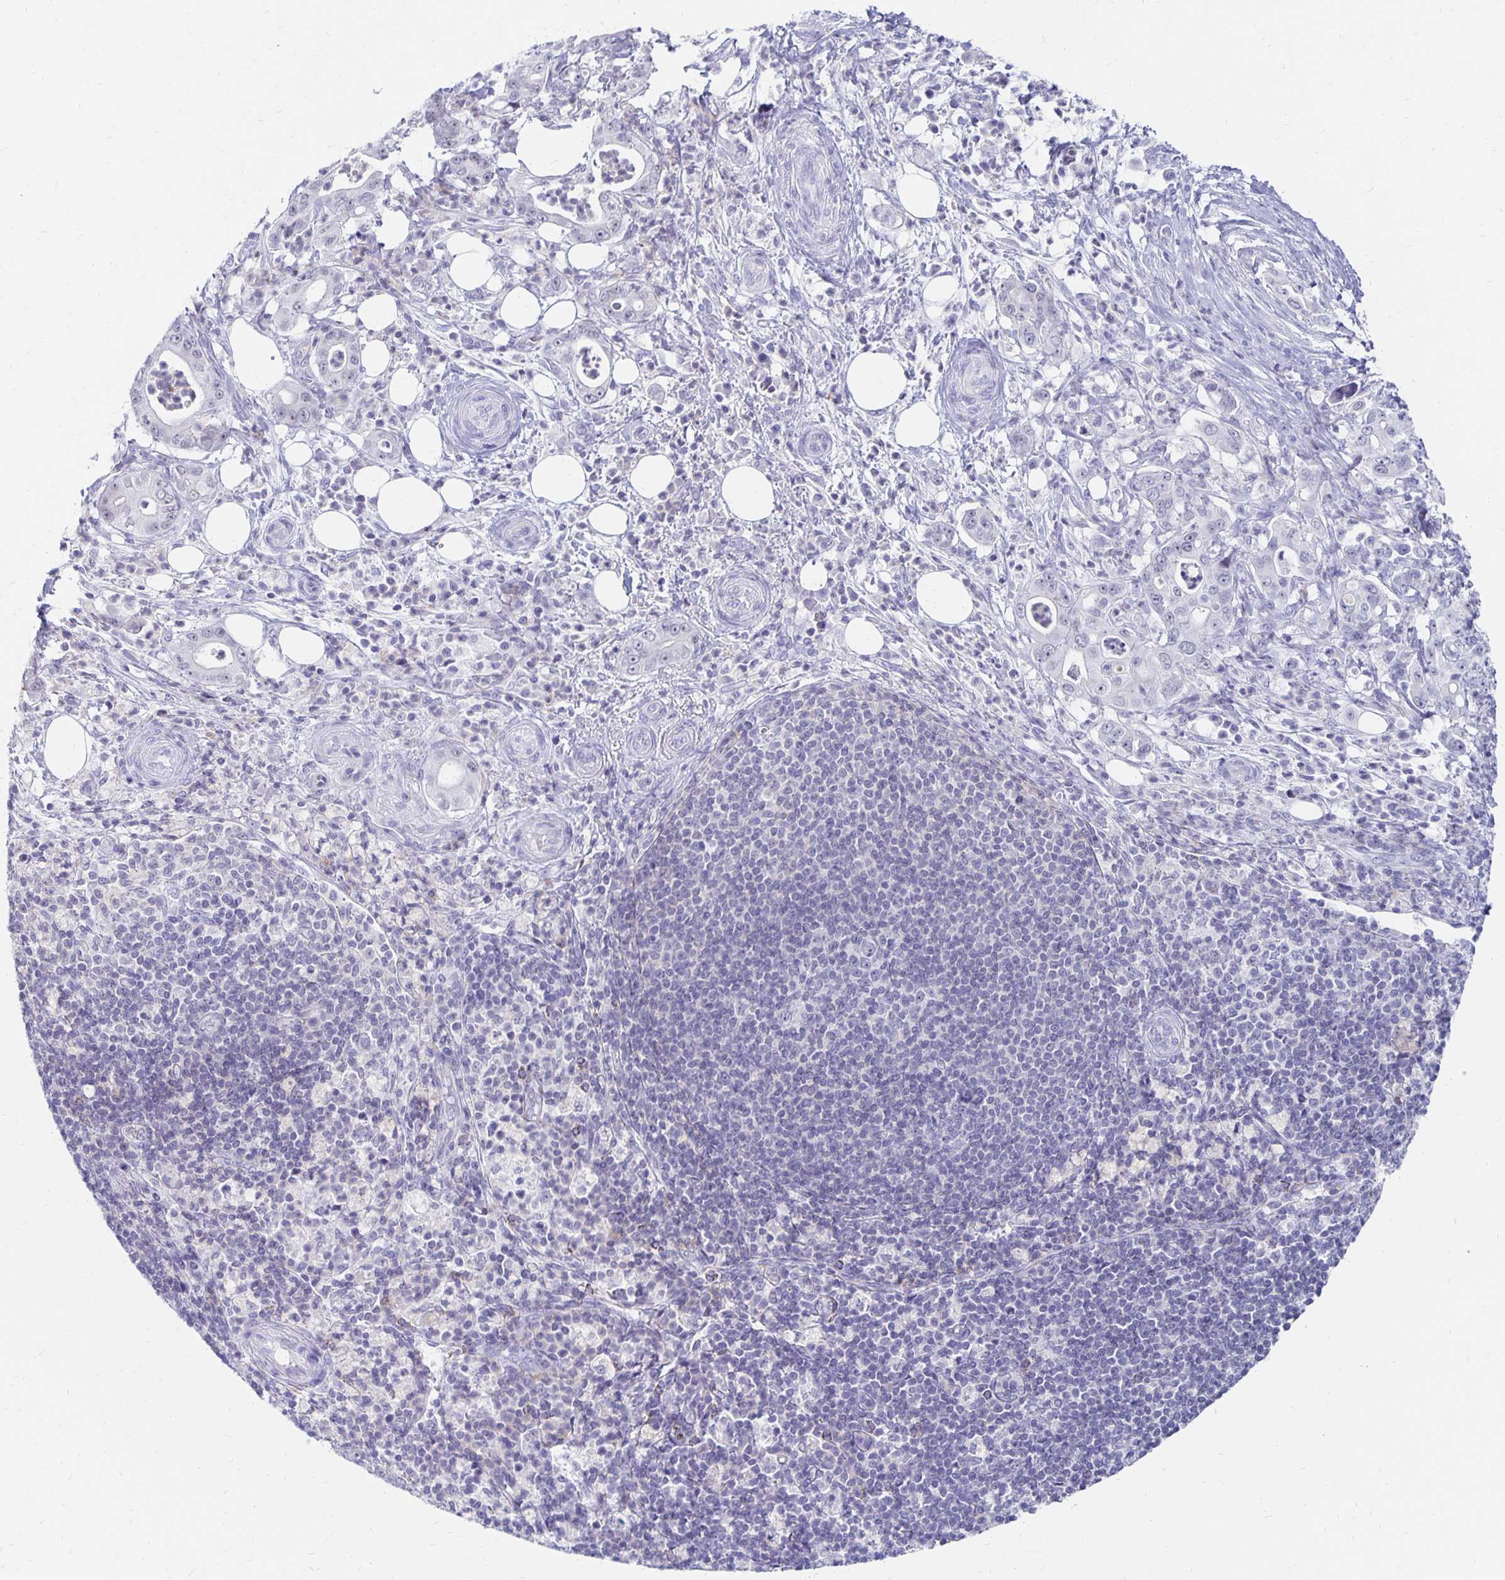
{"staining": {"intensity": "negative", "quantity": "none", "location": "none"}, "tissue": "pancreatic cancer", "cell_type": "Tumor cells", "image_type": "cancer", "snomed": [{"axis": "morphology", "description": "Adenocarcinoma, NOS"}, {"axis": "topography", "description": "Pancreas"}], "caption": "Tumor cells are negative for brown protein staining in adenocarcinoma (pancreatic).", "gene": "SYT2", "patient": {"sex": "male", "age": 71}}